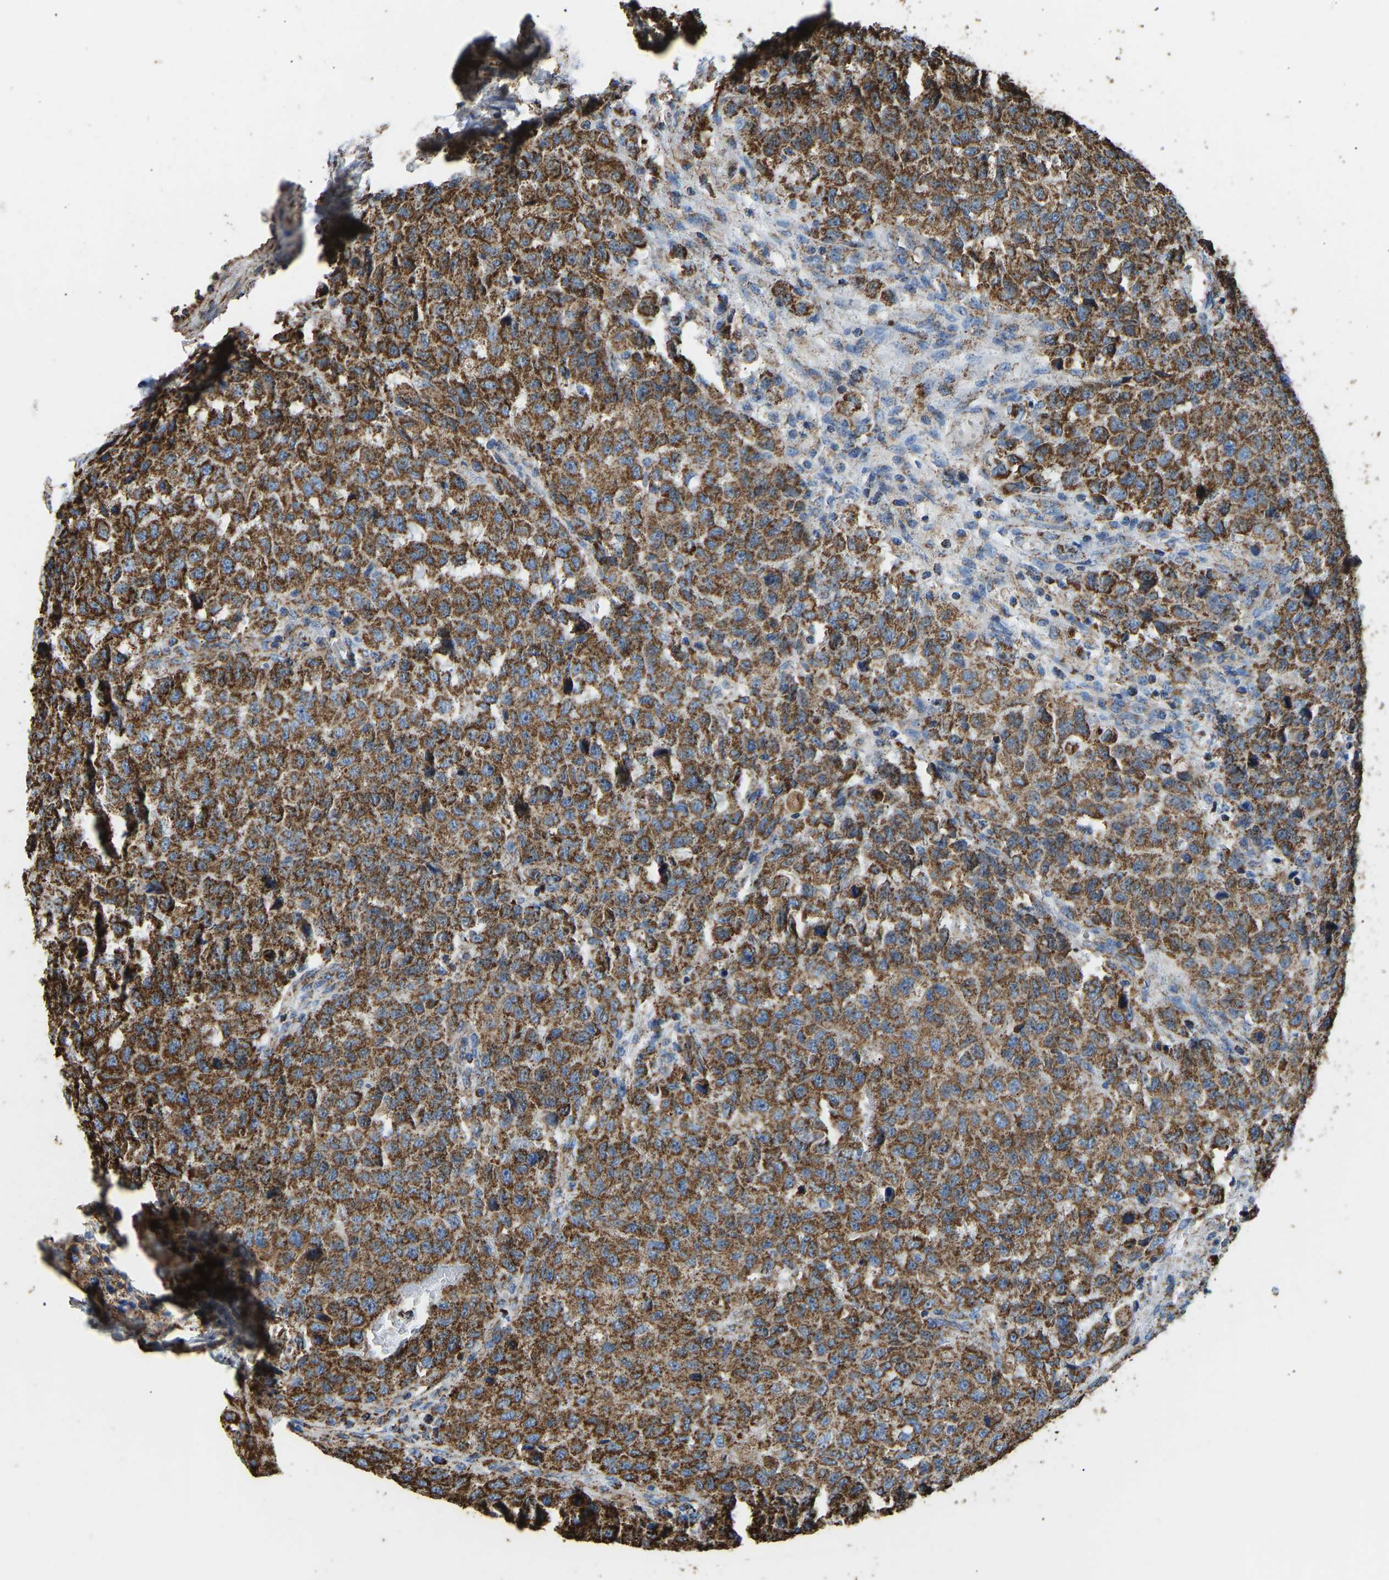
{"staining": {"intensity": "moderate", "quantity": ">75%", "location": "cytoplasmic/membranous"}, "tissue": "testis cancer", "cell_type": "Tumor cells", "image_type": "cancer", "snomed": [{"axis": "morphology", "description": "Seminoma, NOS"}, {"axis": "topography", "description": "Testis"}], "caption": "A histopathology image of seminoma (testis) stained for a protein displays moderate cytoplasmic/membranous brown staining in tumor cells.", "gene": "IRX6", "patient": {"sex": "male", "age": 59}}